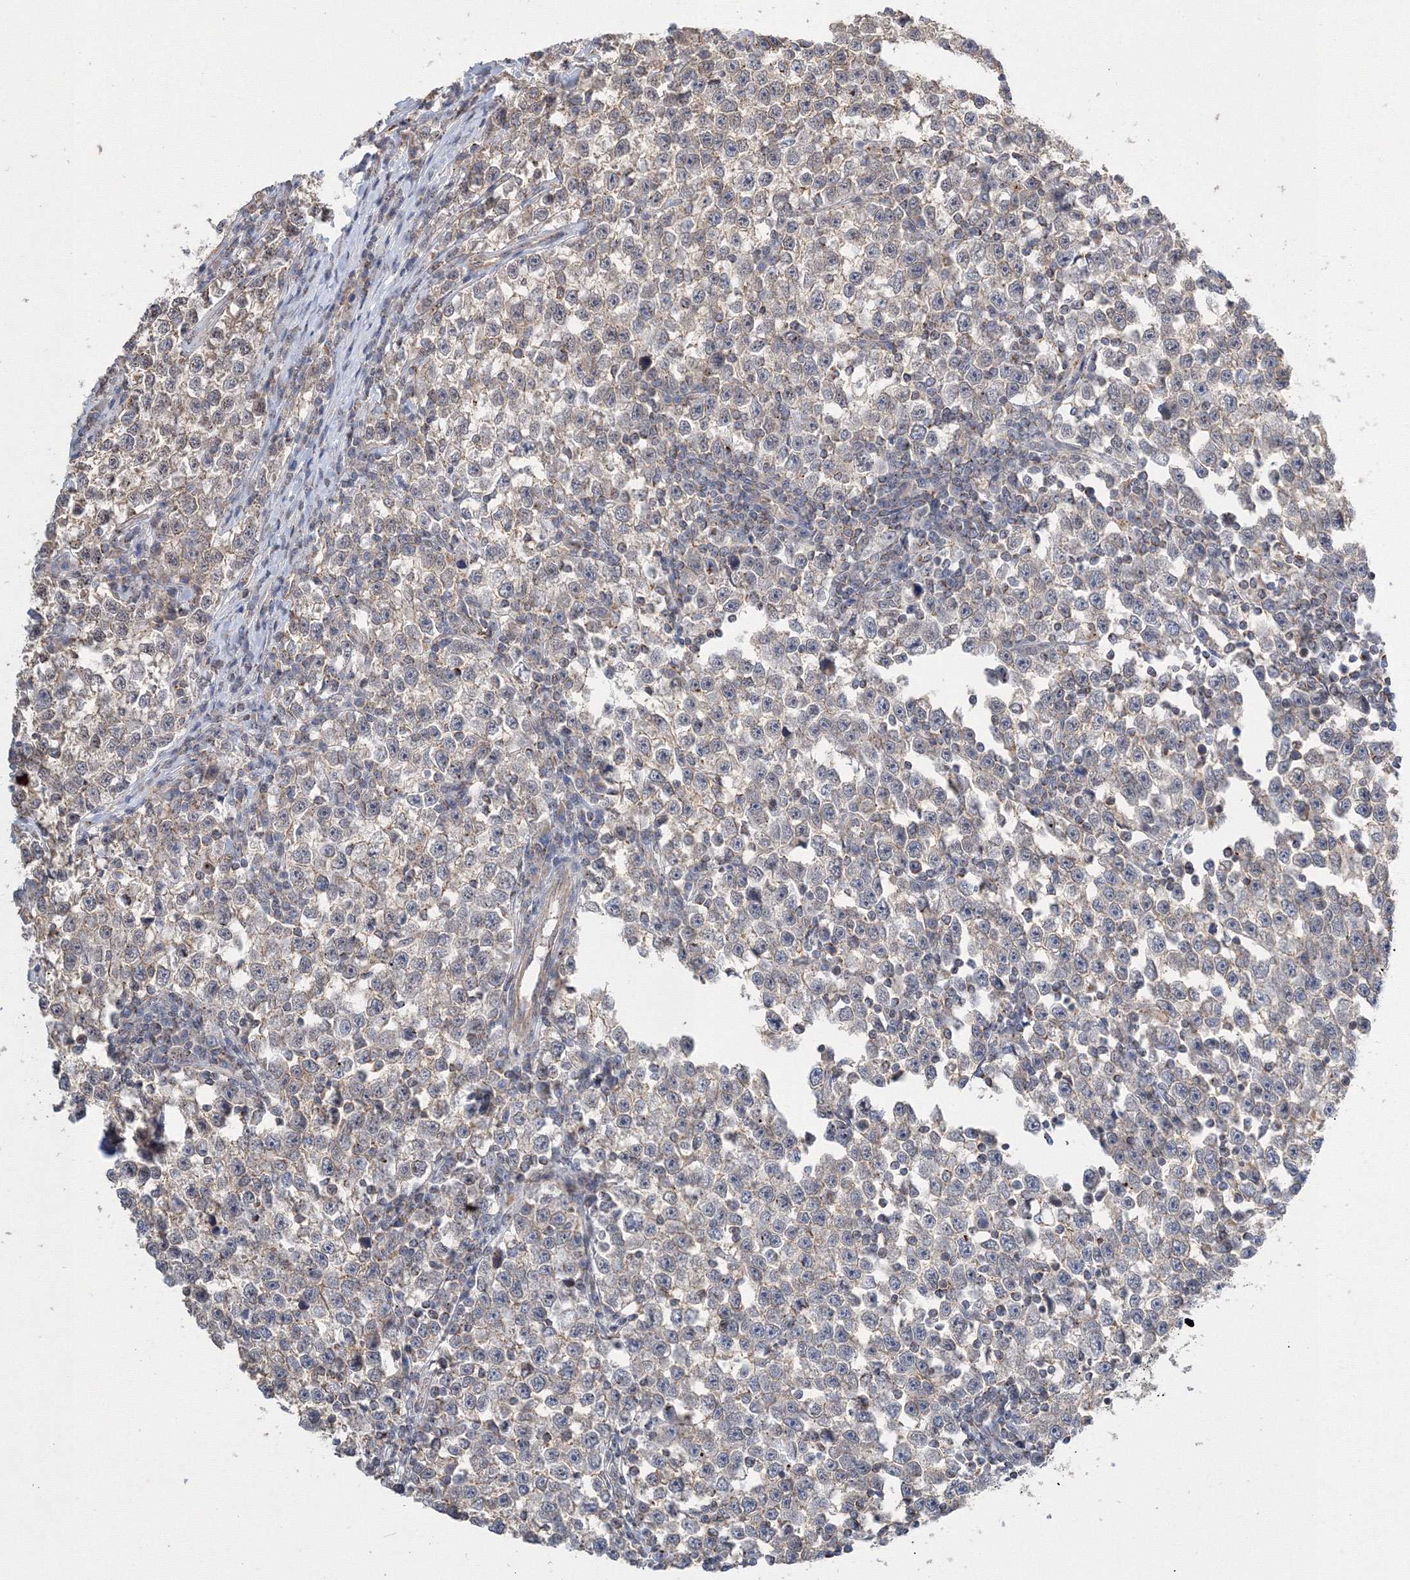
{"staining": {"intensity": "weak", "quantity": "<25%", "location": "cytoplasmic/membranous"}, "tissue": "testis cancer", "cell_type": "Tumor cells", "image_type": "cancer", "snomed": [{"axis": "morphology", "description": "Normal tissue, NOS"}, {"axis": "morphology", "description": "Seminoma, NOS"}, {"axis": "topography", "description": "Testis"}], "caption": "Testis seminoma was stained to show a protein in brown. There is no significant staining in tumor cells. (DAB (3,3'-diaminobenzidine) immunohistochemistry visualized using brightfield microscopy, high magnification).", "gene": "AASDH", "patient": {"sex": "male", "age": 43}}